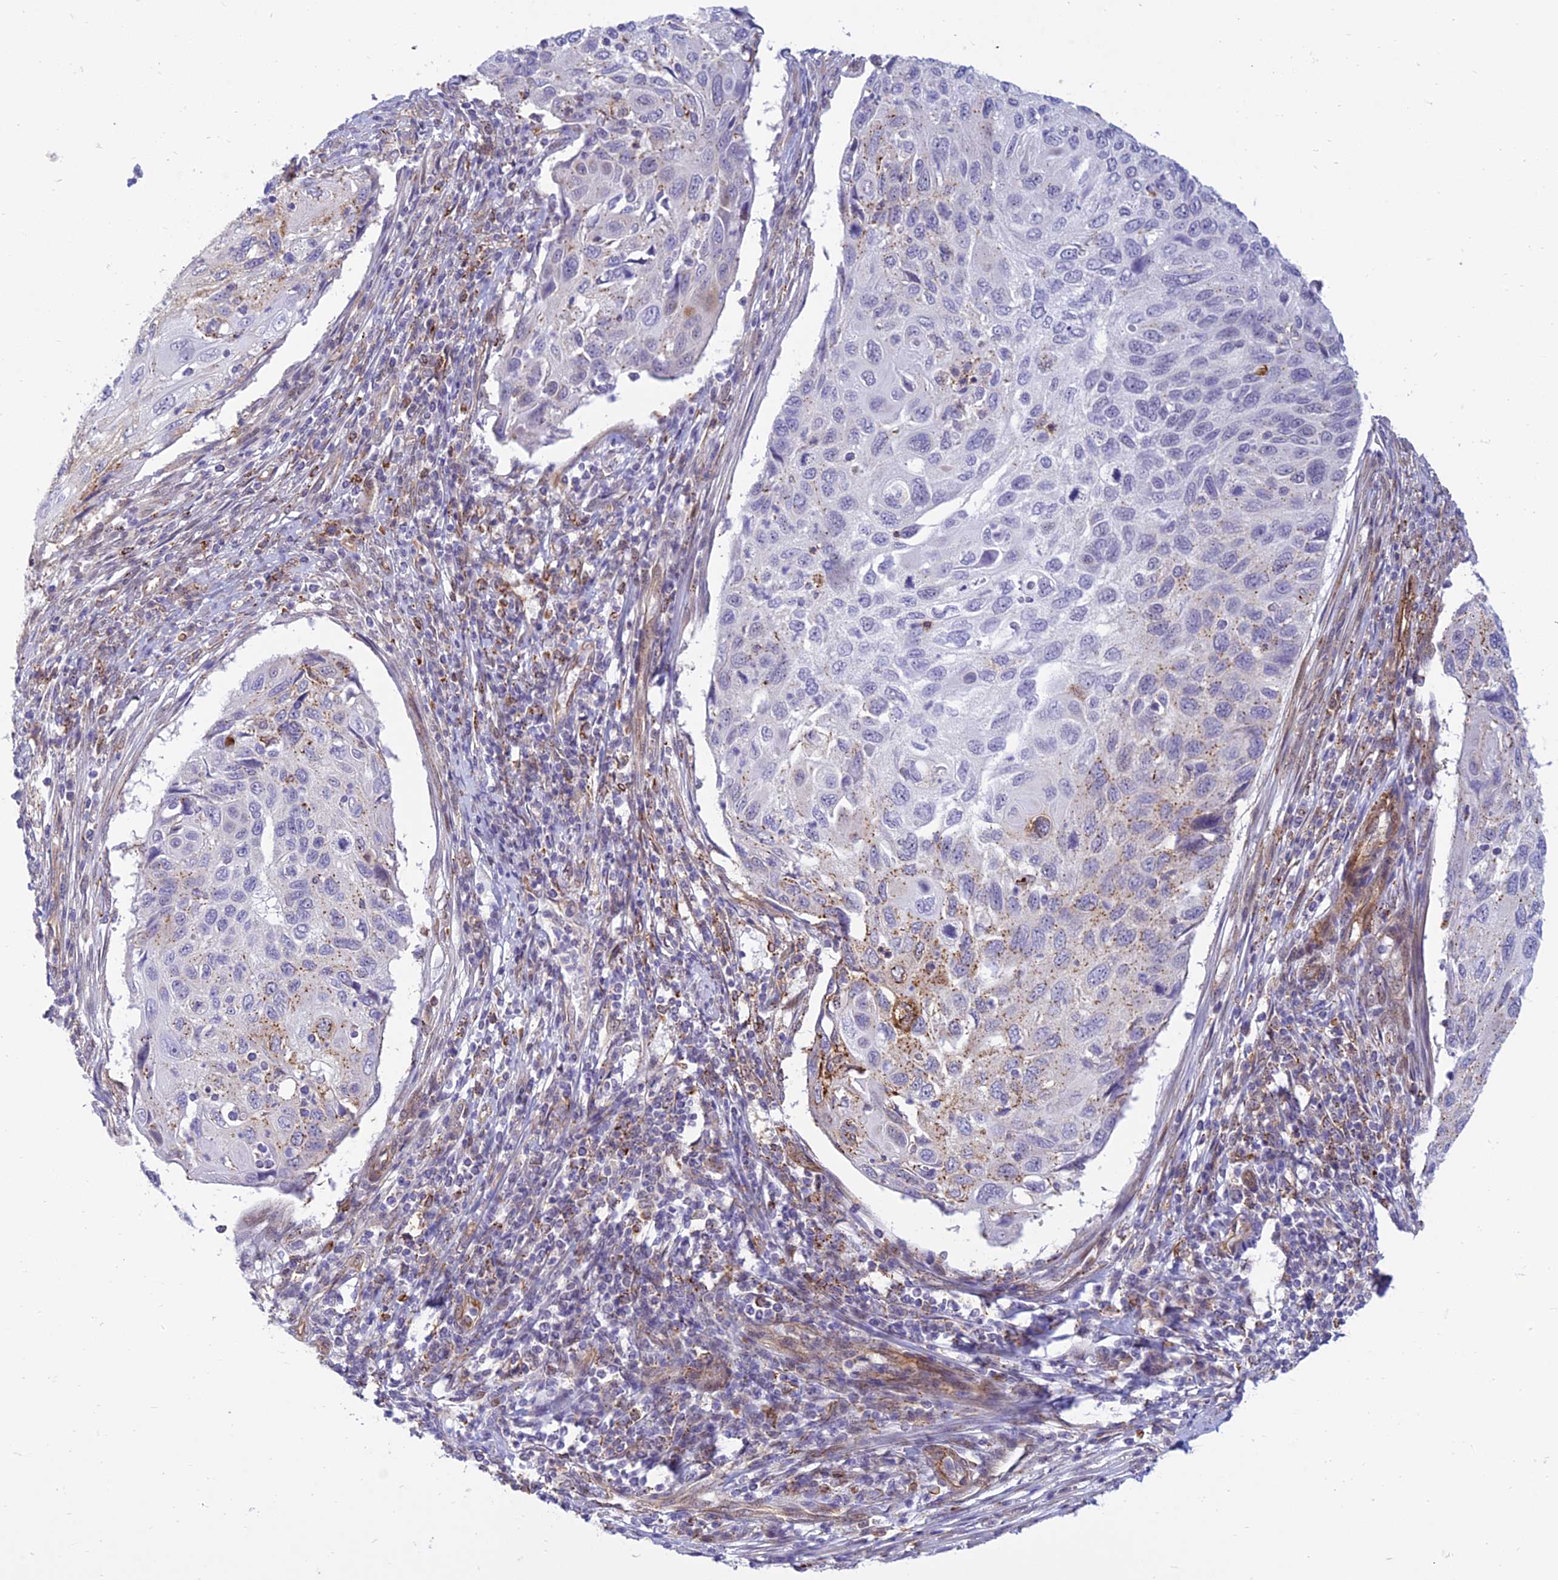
{"staining": {"intensity": "moderate", "quantity": "<25%", "location": "cytoplasmic/membranous"}, "tissue": "cervical cancer", "cell_type": "Tumor cells", "image_type": "cancer", "snomed": [{"axis": "morphology", "description": "Squamous cell carcinoma, NOS"}, {"axis": "topography", "description": "Cervix"}], "caption": "Cervical squamous cell carcinoma stained for a protein exhibits moderate cytoplasmic/membranous positivity in tumor cells. The staining is performed using DAB (3,3'-diaminobenzidine) brown chromogen to label protein expression. The nuclei are counter-stained blue using hematoxylin.", "gene": "SAPCD2", "patient": {"sex": "female", "age": 70}}